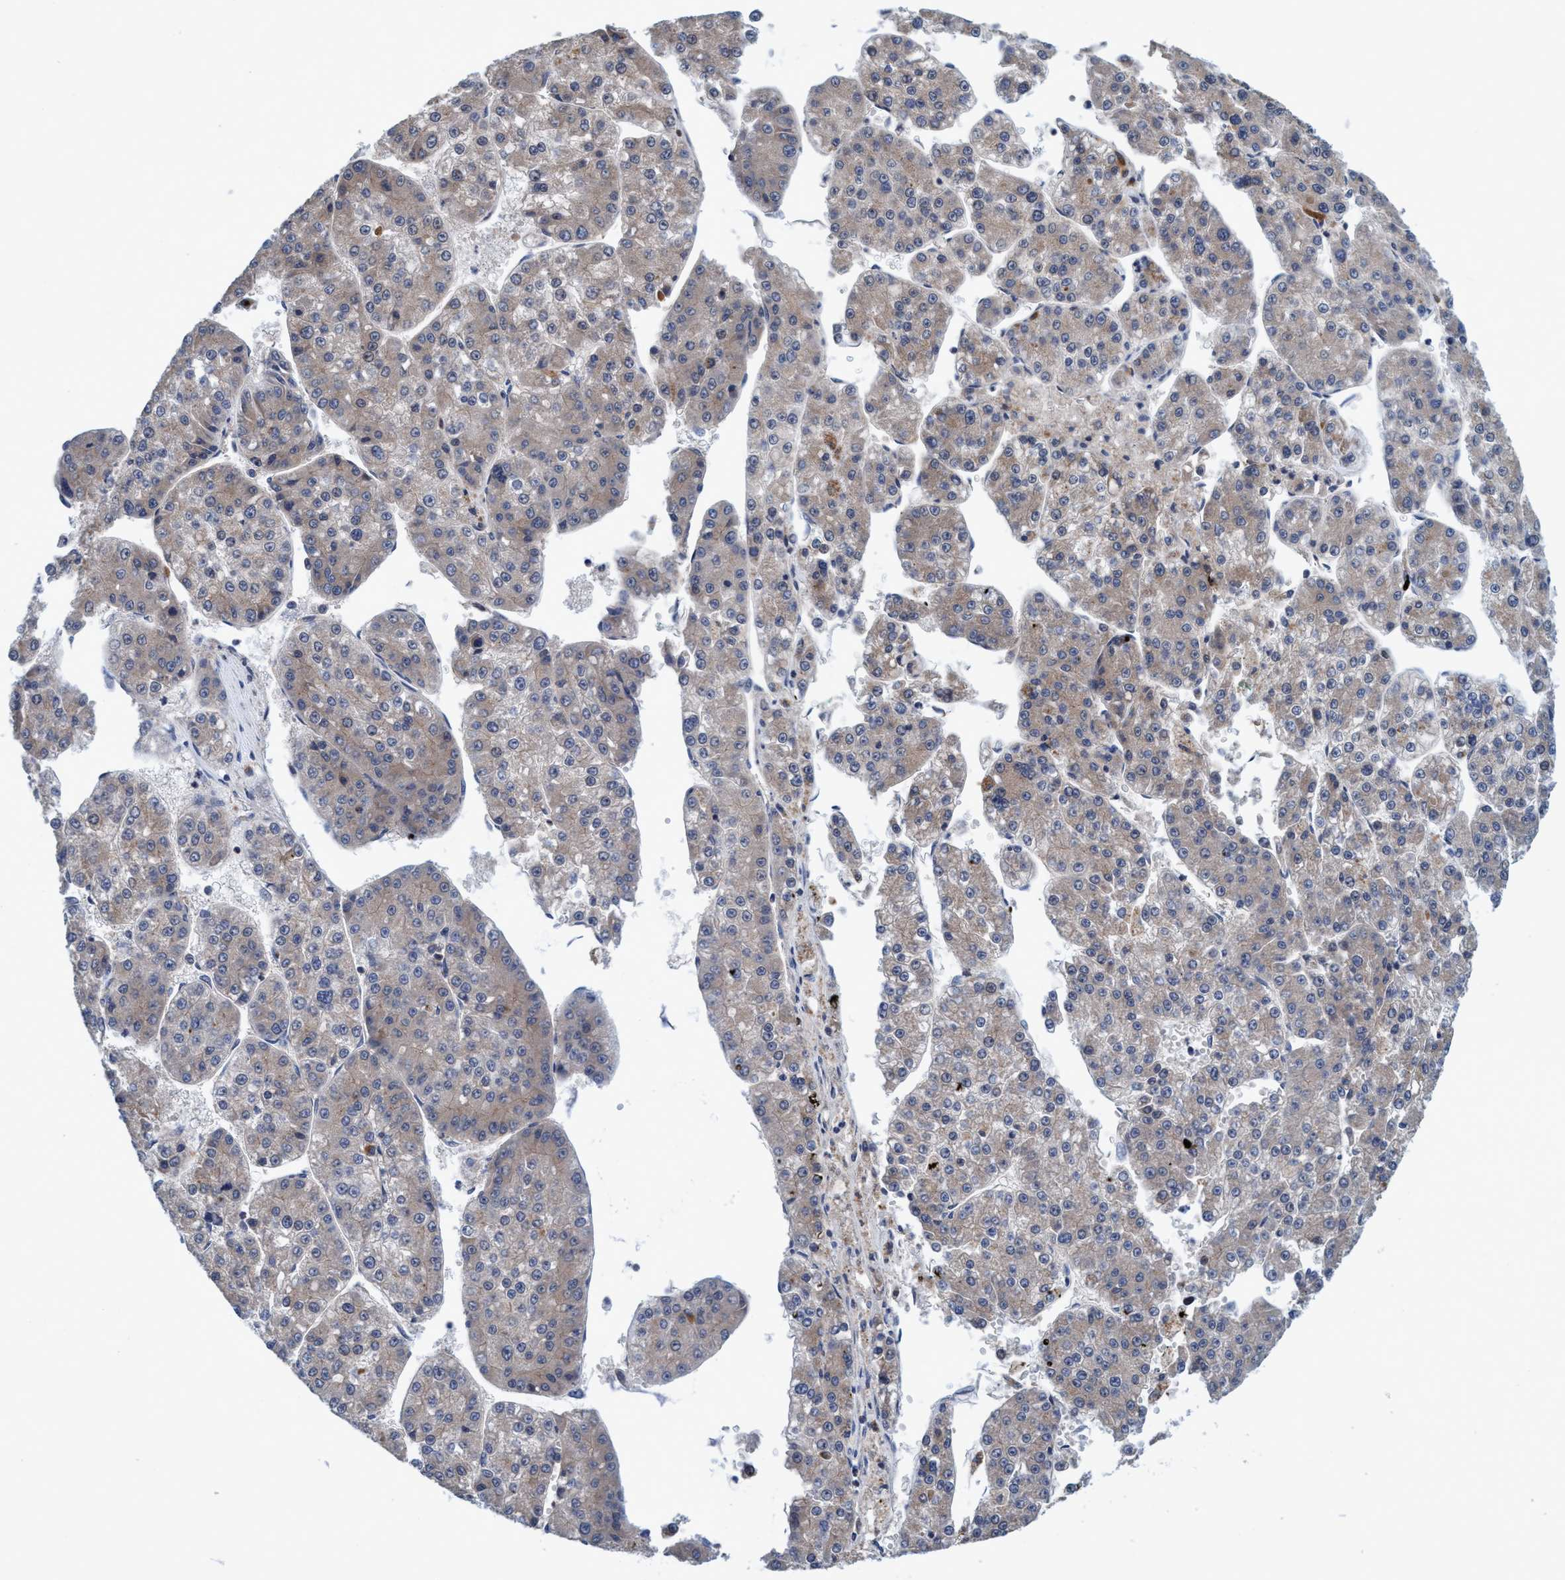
{"staining": {"intensity": "weak", "quantity": ">75%", "location": "cytoplasmic/membranous"}, "tissue": "liver cancer", "cell_type": "Tumor cells", "image_type": "cancer", "snomed": [{"axis": "morphology", "description": "Carcinoma, Hepatocellular, NOS"}, {"axis": "topography", "description": "Liver"}], "caption": "Liver cancer (hepatocellular carcinoma) stained for a protein (brown) demonstrates weak cytoplasmic/membranous positive positivity in approximately >75% of tumor cells.", "gene": "CALCOCO2", "patient": {"sex": "female", "age": 73}}